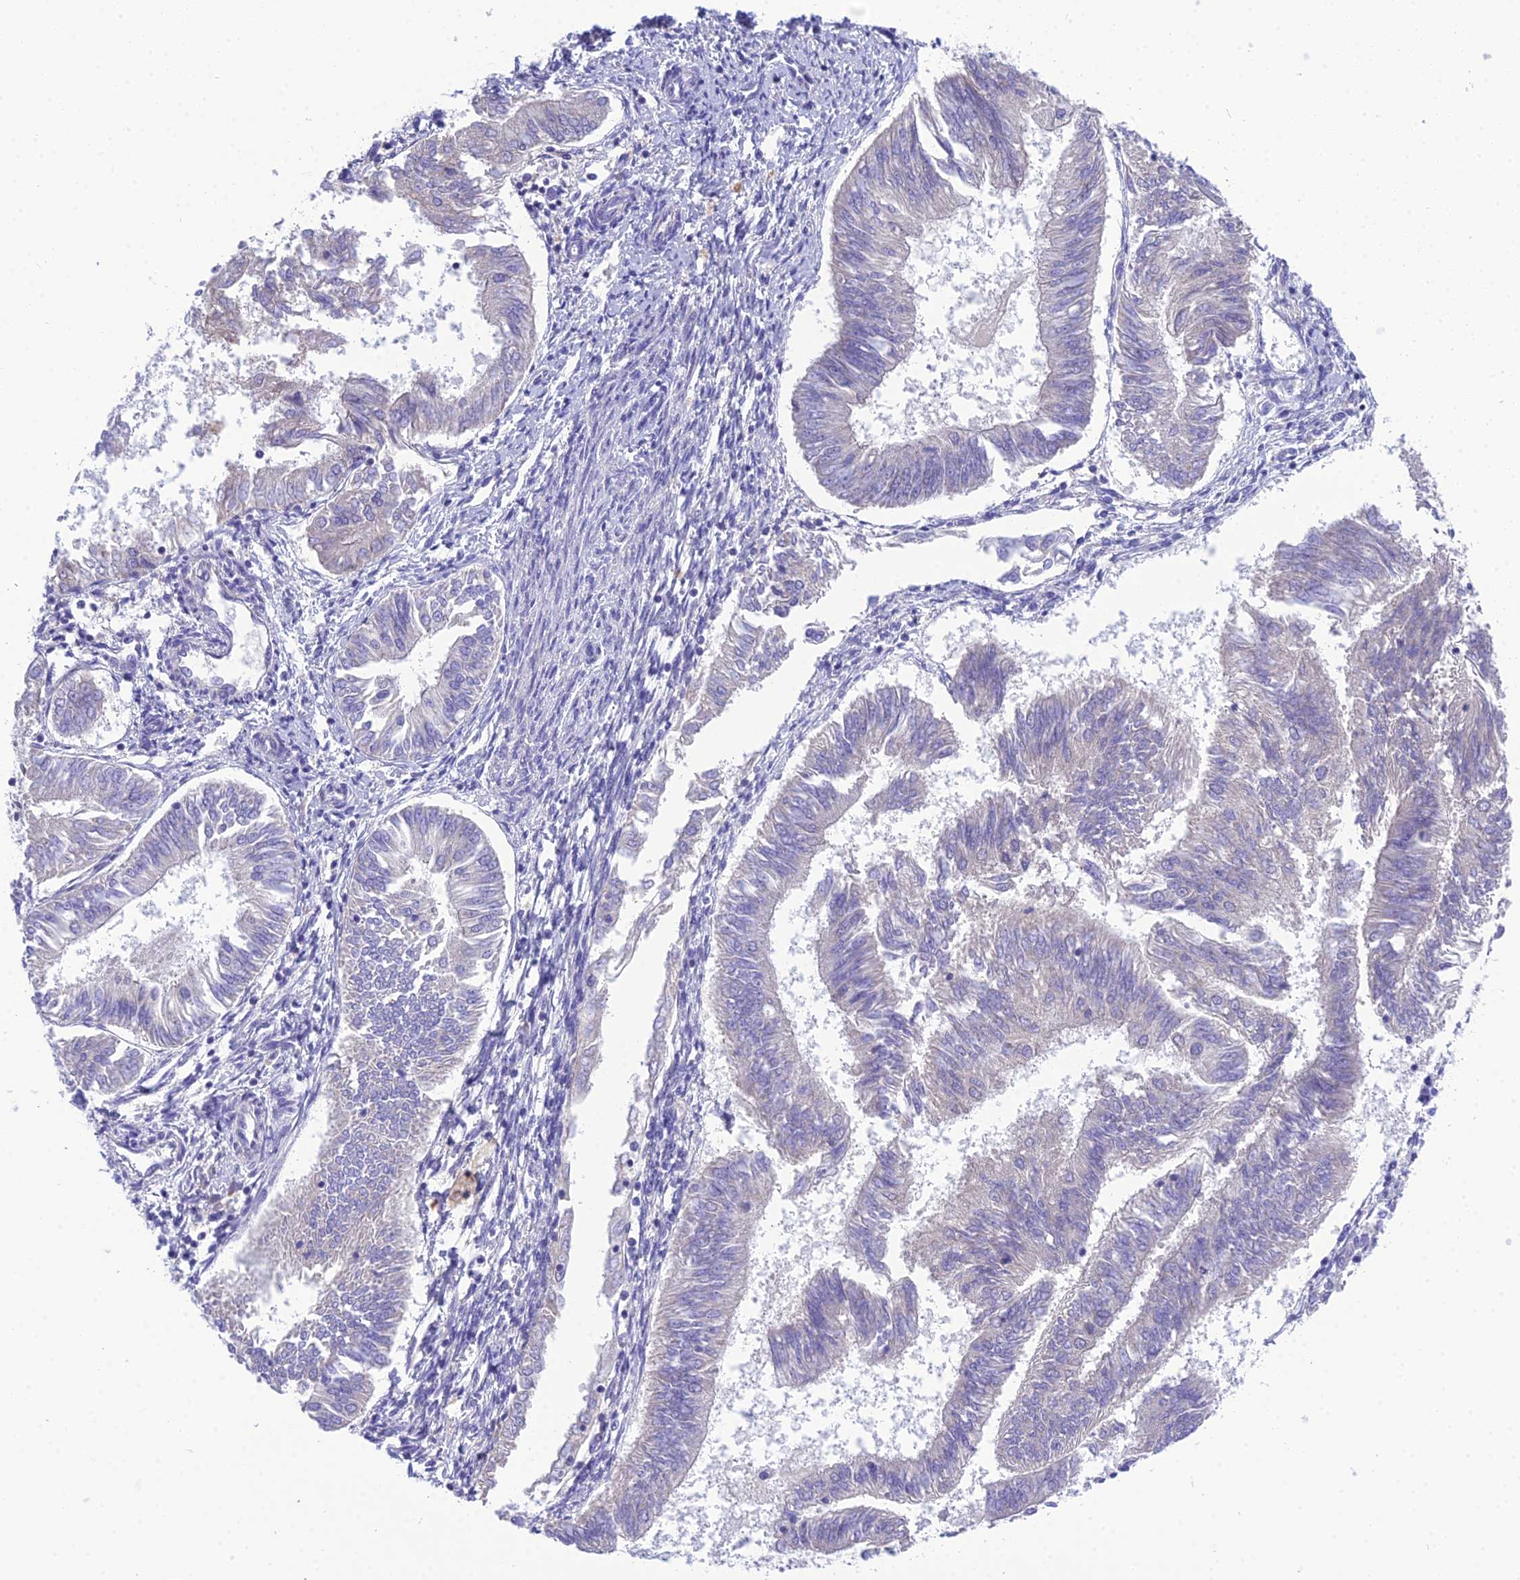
{"staining": {"intensity": "negative", "quantity": "none", "location": "none"}, "tissue": "endometrial cancer", "cell_type": "Tumor cells", "image_type": "cancer", "snomed": [{"axis": "morphology", "description": "Adenocarcinoma, NOS"}, {"axis": "topography", "description": "Endometrium"}], "caption": "The histopathology image shows no significant positivity in tumor cells of endometrial cancer (adenocarcinoma). (DAB (3,3'-diaminobenzidine) IHC visualized using brightfield microscopy, high magnification).", "gene": "KIAA0408", "patient": {"sex": "female", "age": 58}}